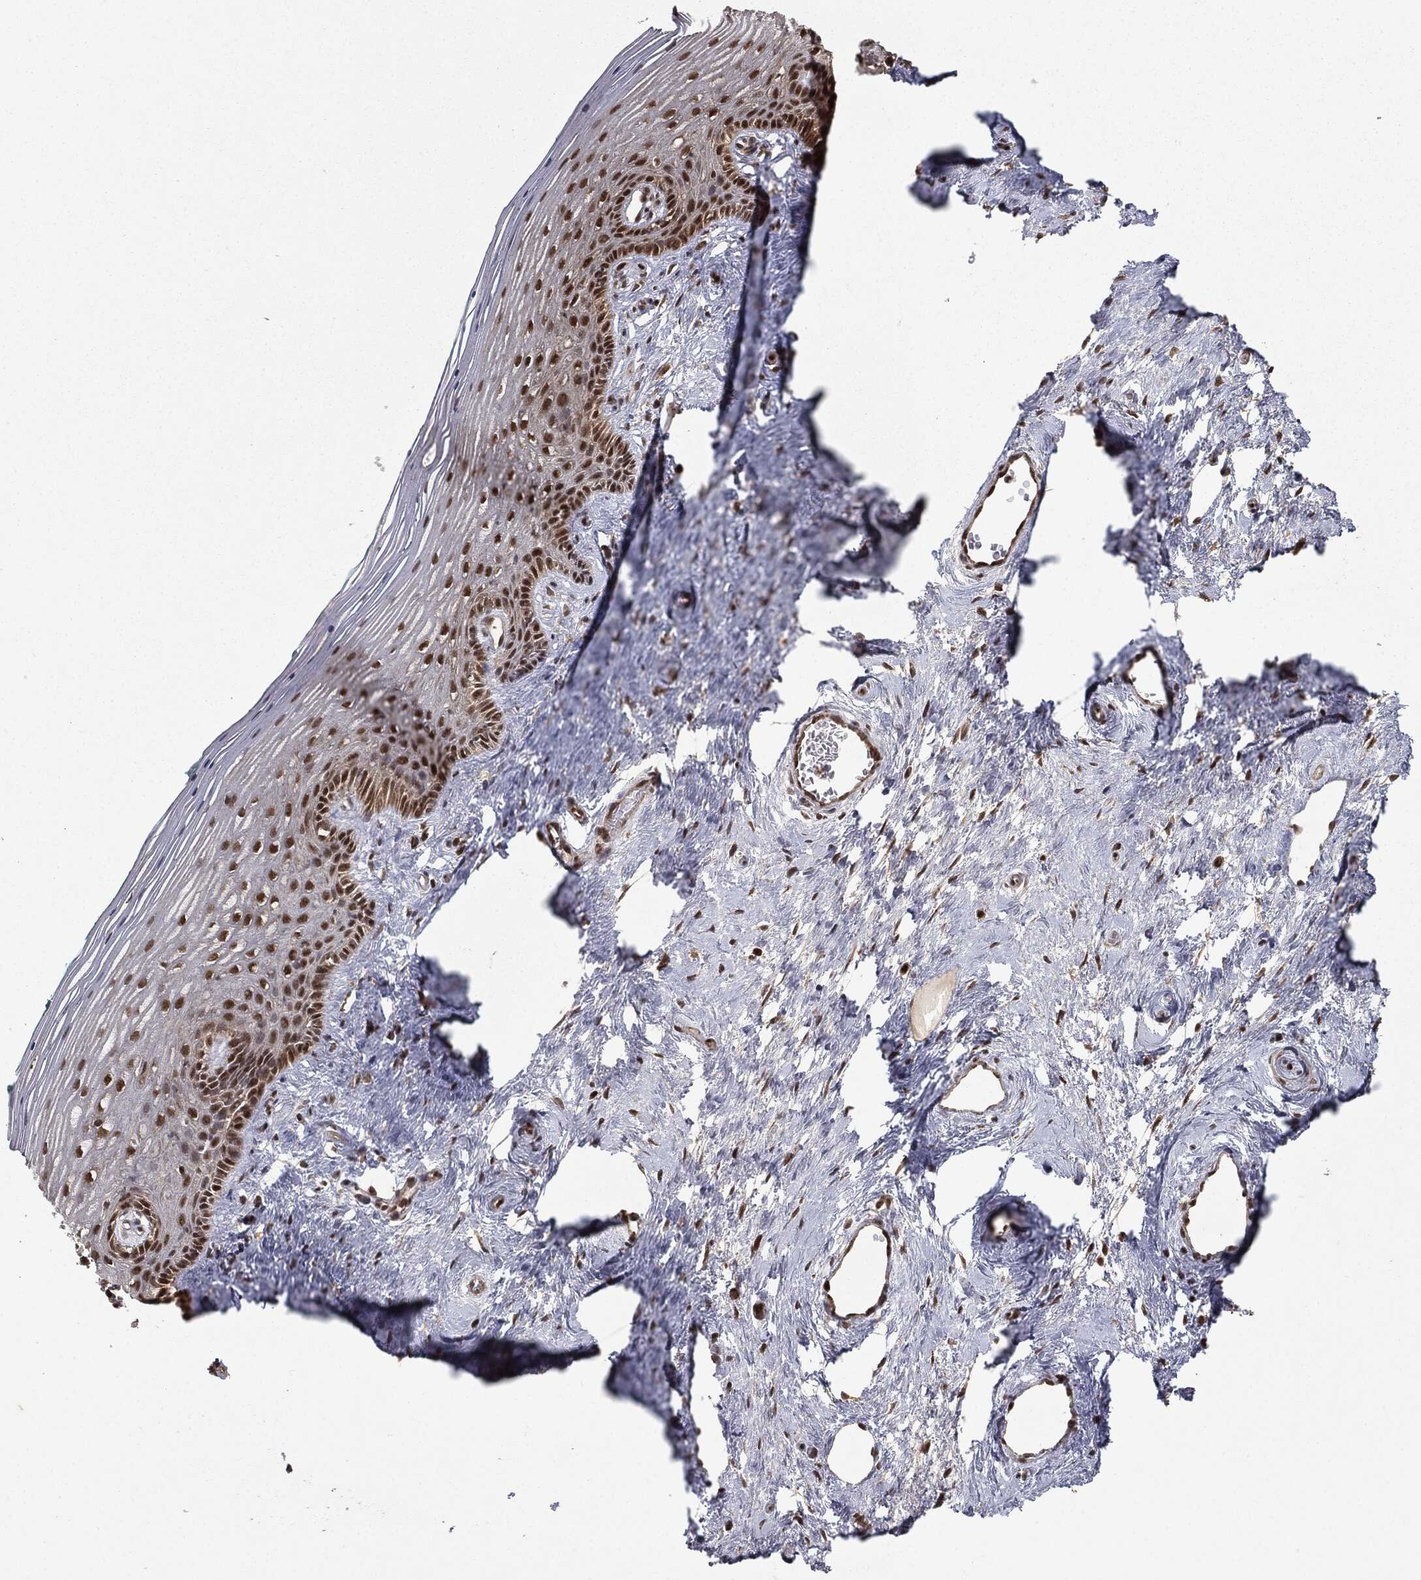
{"staining": {"intensity": "strong", "quantity": "25%-75%", "location": "nuclear"}, "tissue": "vagina", "cell_type": "Squamous epithelial cells", "image_type": "normal", "snomed": [{"axis": "morphology", "description": "Normal tissue, NOS"}, {"axis": "topography", "description": "Vagina"}], "caption": "A micrograph of human vagina stained for a protein shows strong nuclear brown staining in squamous epithelial cells. (DAB IHC with brightfield microscopy, high magnification).", "gene": "ZNHIT6", "patient": {"sex": "female", "age": 45}}